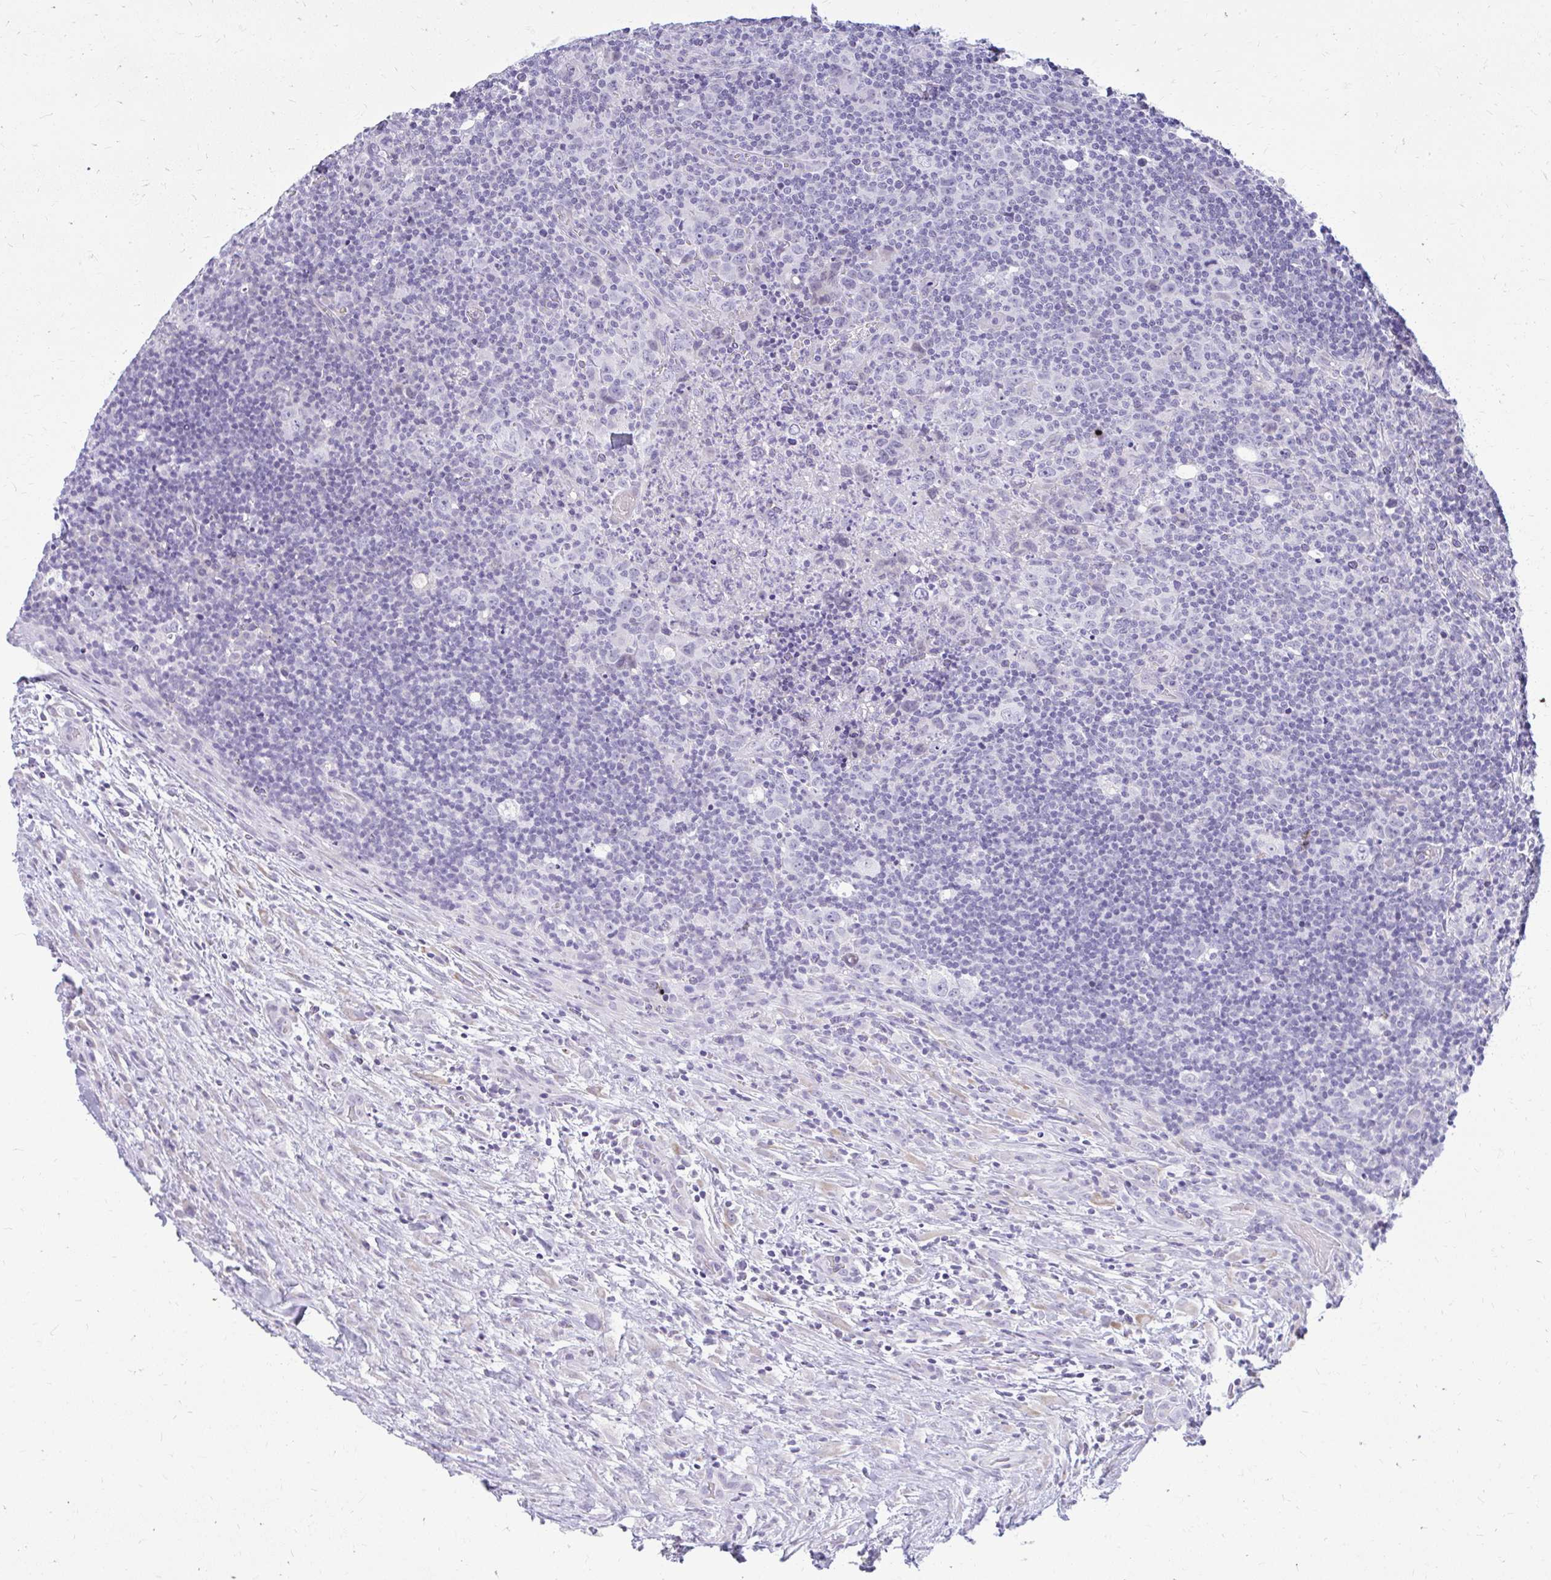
{"staining": {"intensity": "negative", "quantity": "none", "location": "none"}, "tissue": "lymphoma", "cell_type": "Tumor cells", "image_type": "cancer", "snomed": [{"axis": "morphology", "description": "Hodgkin's disease, NOS"}, {"axis": "topography", "description": "Lymph node"}], "caption": "The photomicrograph reveals no staining of tumor cells in lymphoma.", "gene": "PRAP1", "patient": {"sex": "female", "age": 18}}